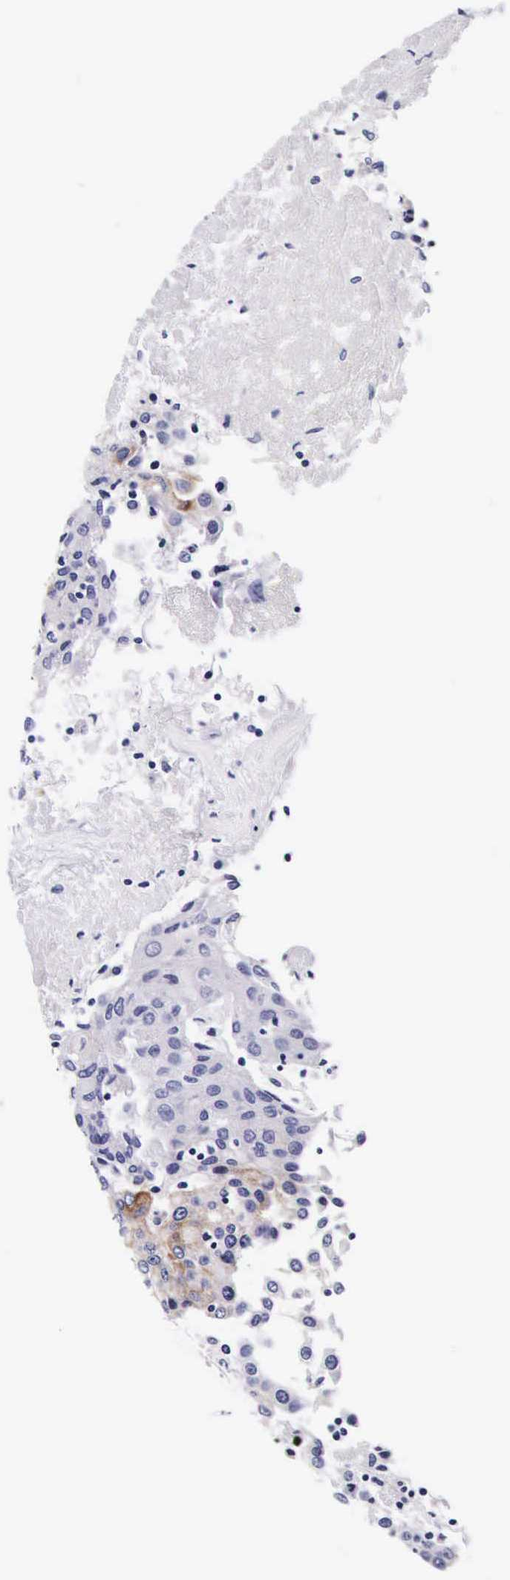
{"staining": {"intensity": "weak", "quantity": "<25%", "location": "cytoplasmic/membranous"}, "tissue": "urothelial cancer", "cell_type": "Tumor cells", "image_type": "cancer", "snomed": [{"axis": "morphology", "description": "Urothelial carcinoma, High grade"}, {"axis": "topography", "description": "Urinary bladder"}], "caption": "This is an immunohistochemistry image of human urothelial cancer. There is no positivity in tumor cells.", "gene": "UPRT", "patient": {"sex": "female", "age": 85}}